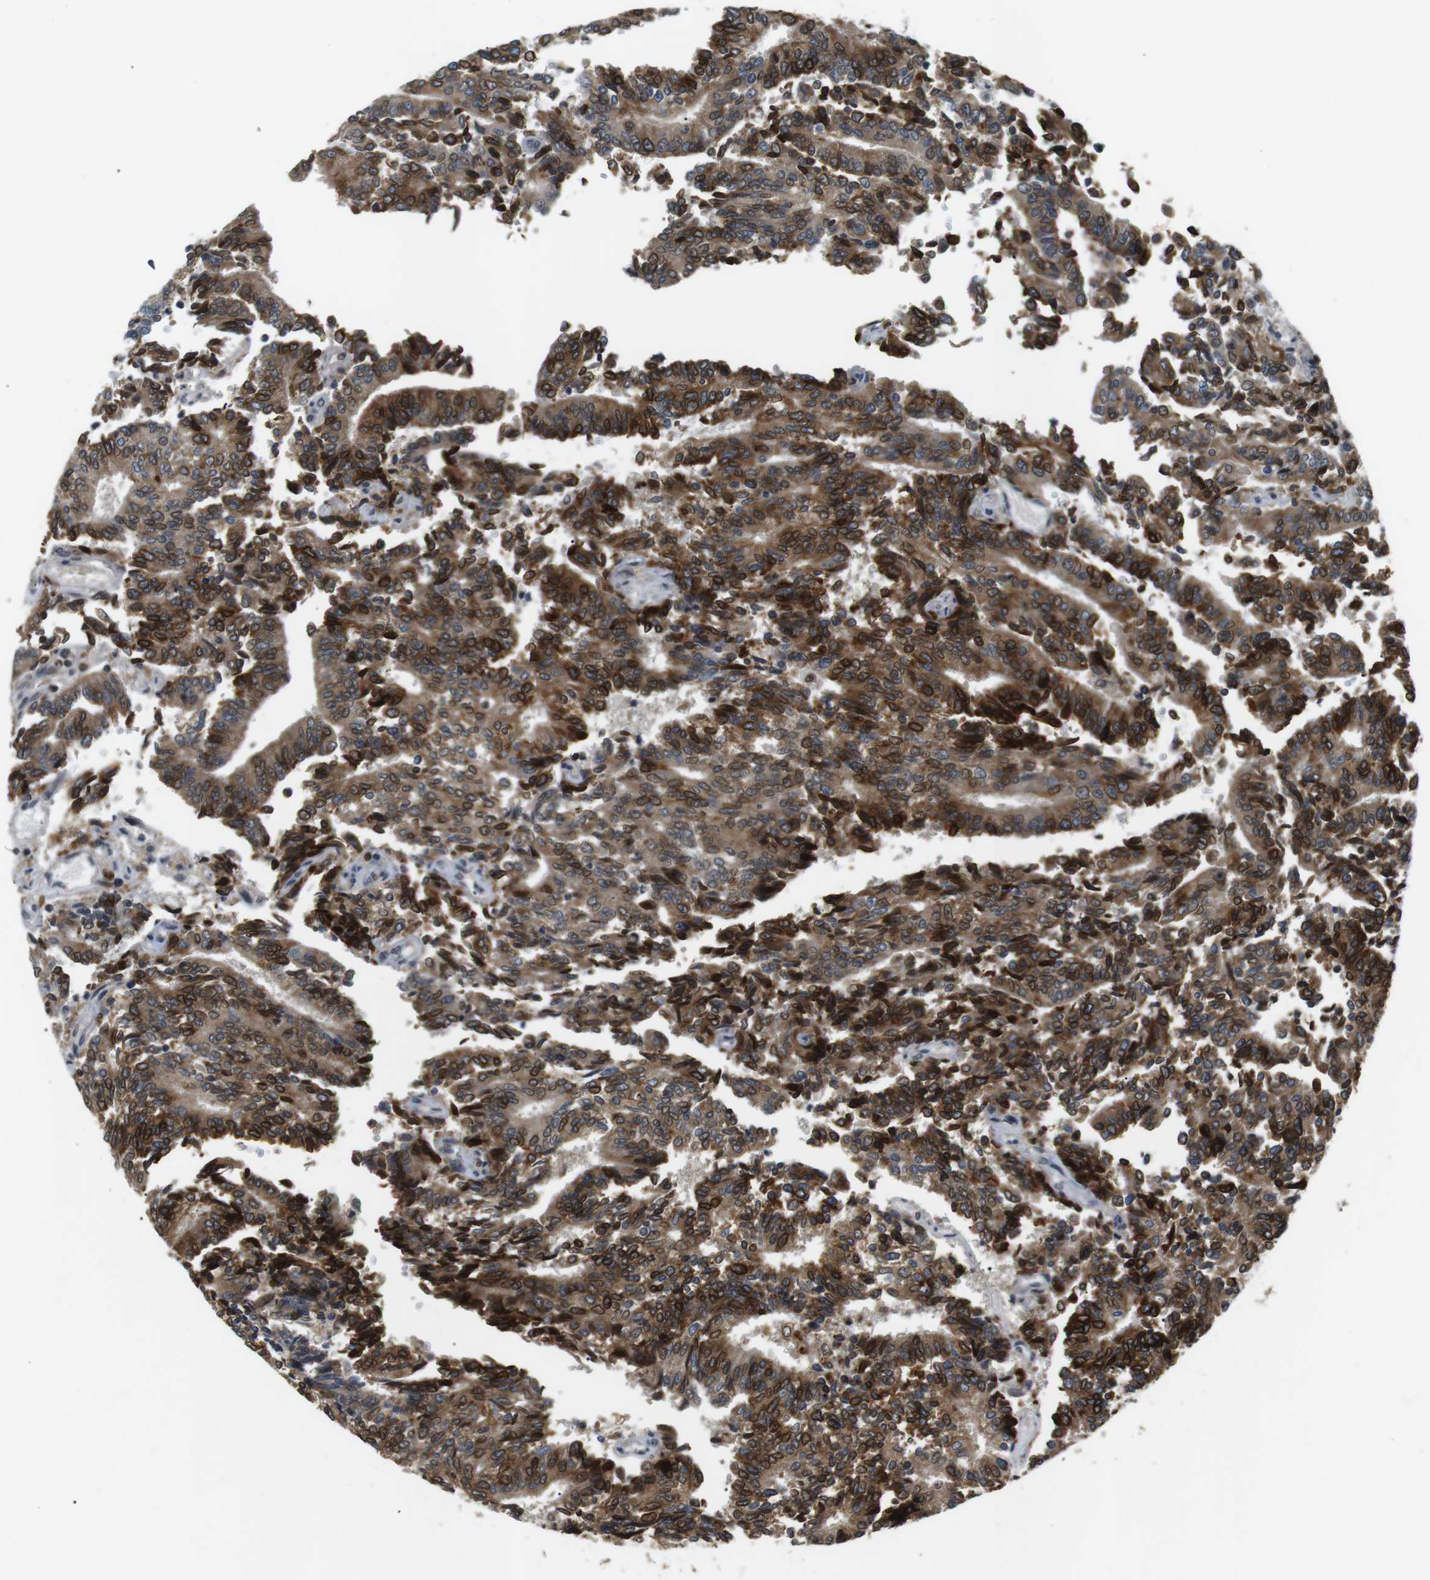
{"staining": {"intensity": "strong", "quantity": ">75%", "location": "cytoplasmic/membranous,nuclear"}, "tissue": "prostate cancer", "cell_type": "Tumor cells", "image_type": "cancer", "snomed": [{"axis": "morphology", "description": "Normal tissue, NOS"}, {"axis": "morphology", "description": "Adenocarcinoma, High grade"}, {"axis": "topography", "description": "Prostate"}, {"axis": "topography", "description": "Seminal veicle"}], "caption": "The image displays immunohistochemical staining of high-grade adenocarcinoma (prostate). There is strong cytoplasmic/membranous and nuclear staining is seen in approximately >75% of tumor cells.", "gene": "ORAI3", "patient": {"sex": "male", "age": 55}}